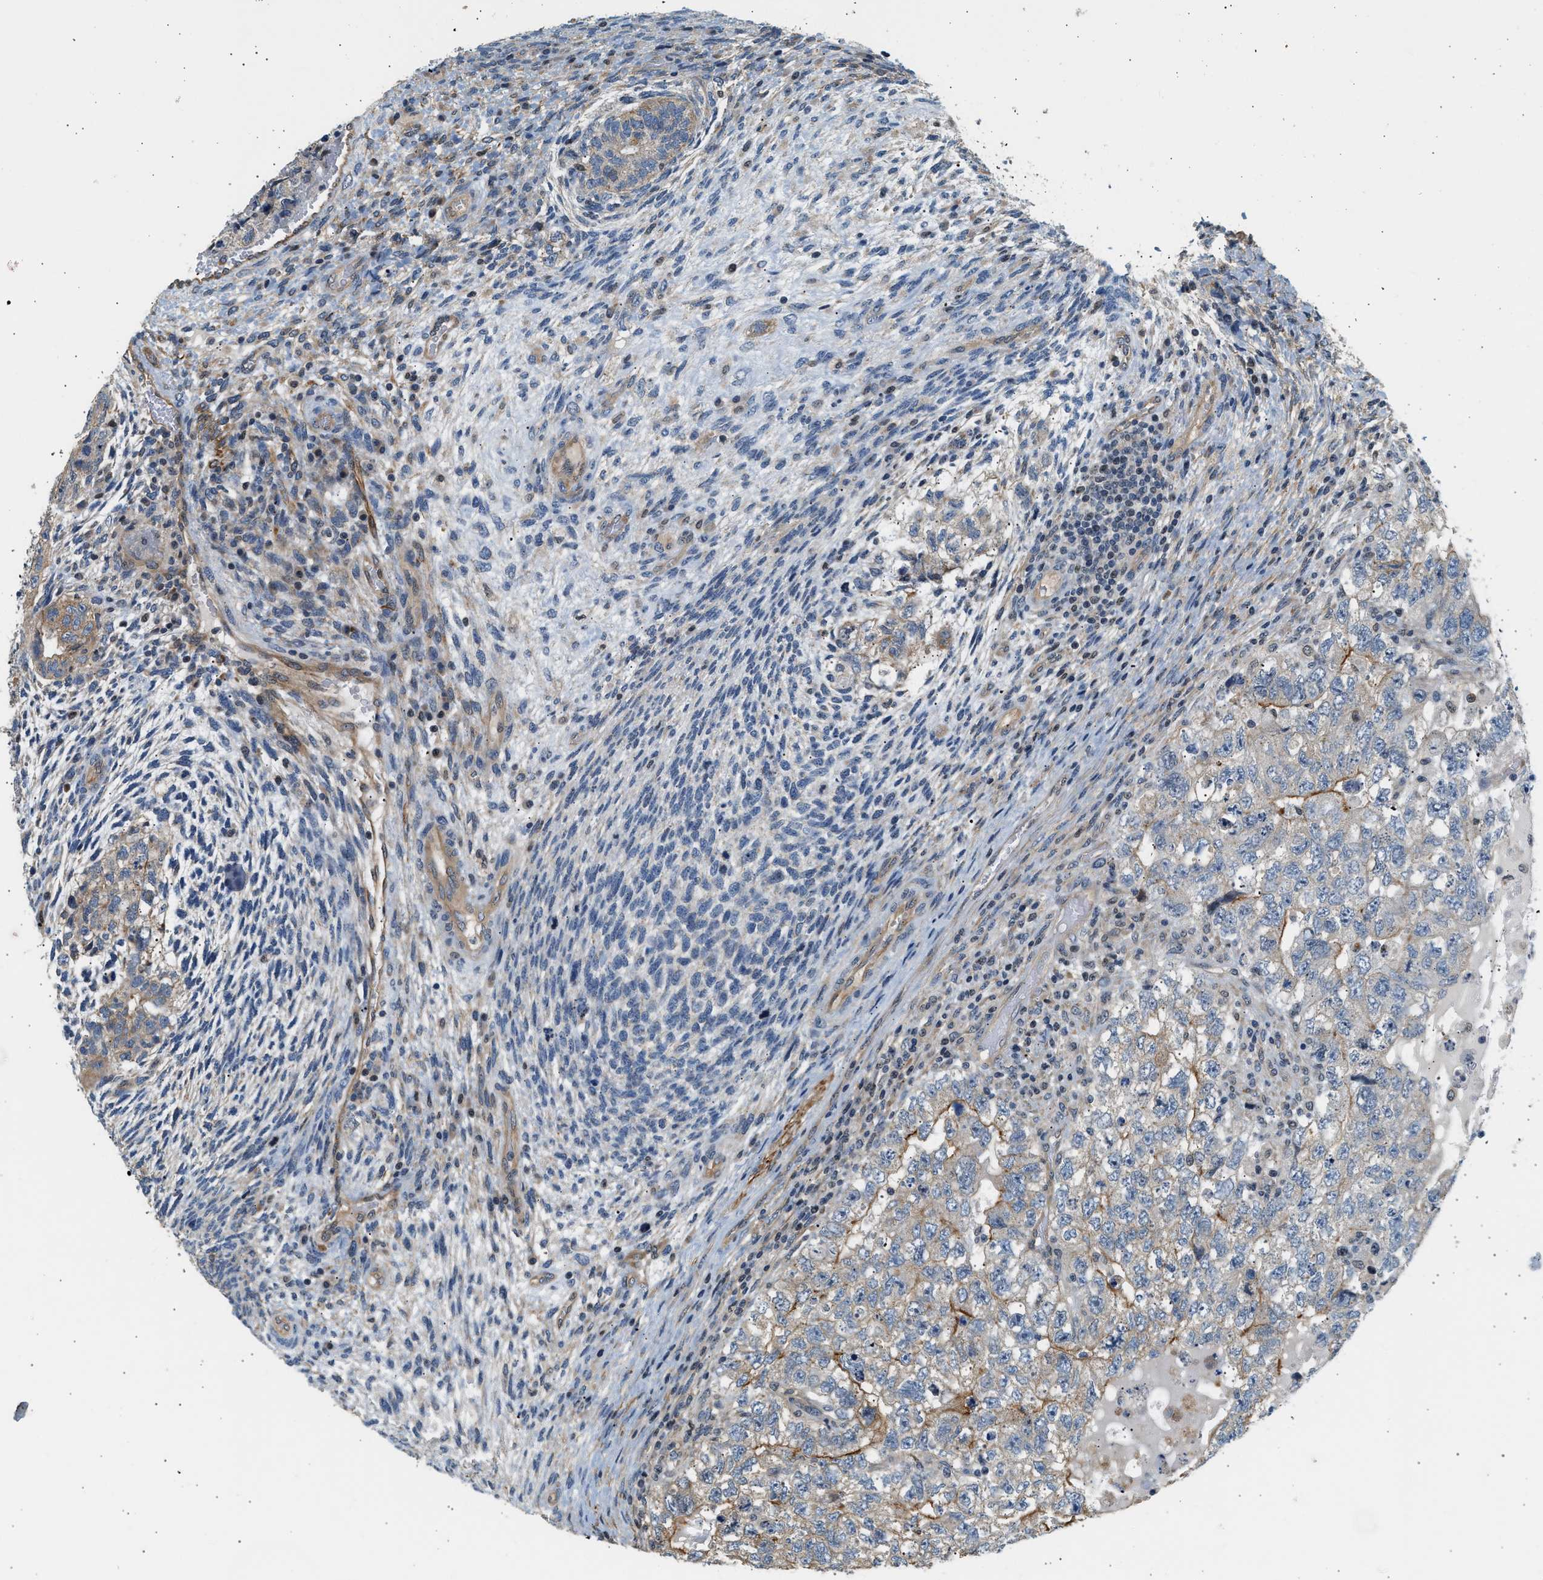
{"staining": {"intensity": "moderate", "quantity": "<25%", "location": "cytoplasmic/membranous"}, "tissue": "testis cancer", "cell_type": "Tumor cells", "image_type": "cancer", "snomed": [{"axis": "morphology", "description": "Carcinoma, Embryonal, NOS"}, {"axis": "topography", "description": "Testis"}], "caption": "IHC photomicrograph of neoplastic tissue: testis cancer (embryonal carcinoma) stained using immunohistochemistry demonstrates low levels of moderate protein expression localized specifically in the cytoplasmic/membranous of tumor cells, appearing as a cytoplasmic/membranous brown color.", "gene": "WDR31", "patient": {"sex": "male", "age": 36}}